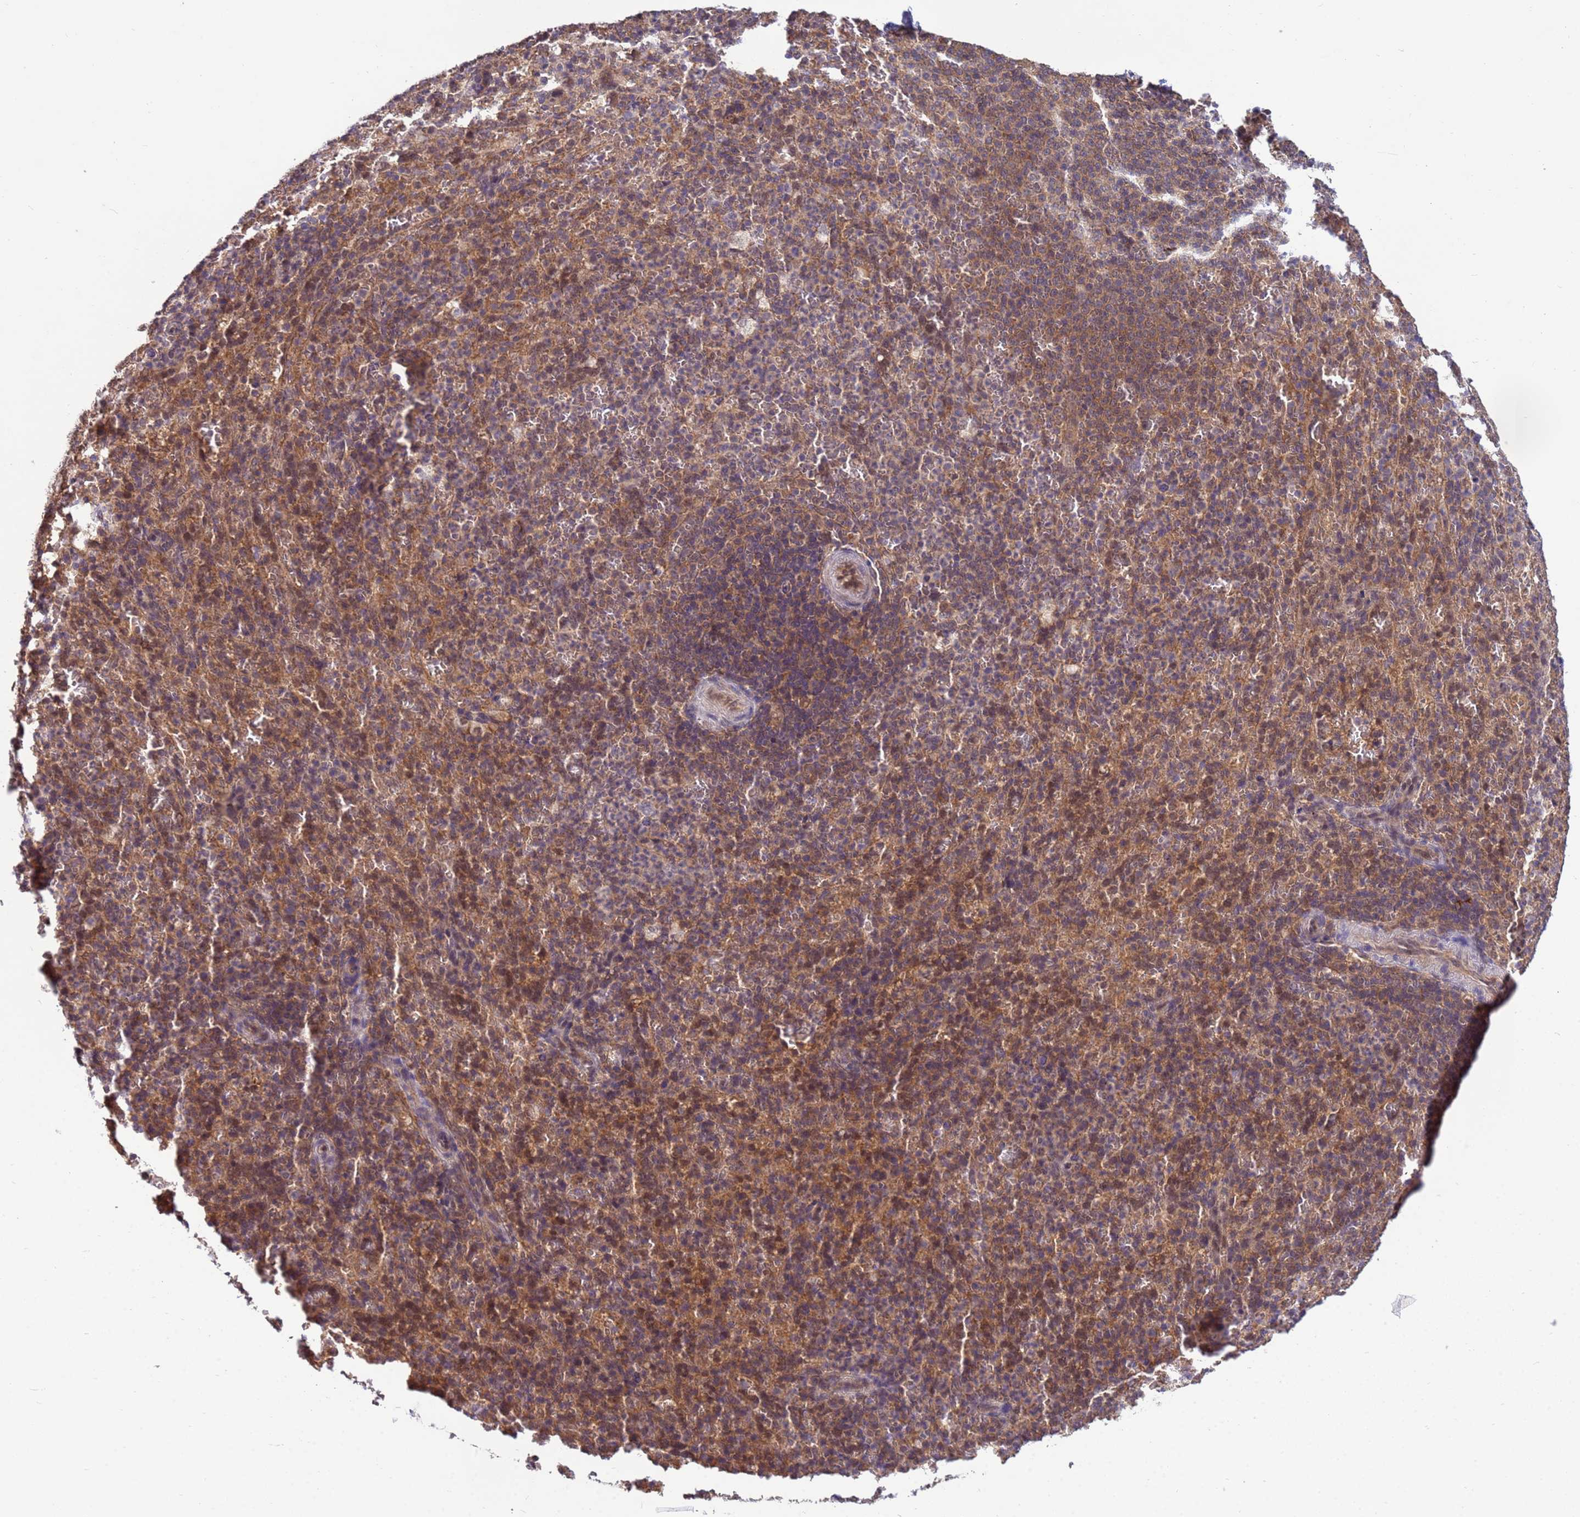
{"staining": {"intensity": "moderate", "quantity": "25%-75%", "location": "cytoplasmic/membranous,nuclear"}, "tissue": "spleen", "cell_type": "Cells in red pulp", "image_type": "normal", "snomed": [{"axis": "morphology", "description": "Normal tissue, NOS"}, {"axis": "topography", "description": "Spleen"}], "caption": "DAB (3,3'-diaminobenzidine) immunohistochemical staining of normal human spleen shows moderate cytoplasmic/membranous,nuclear protein expression in about 25%-75% of cells in red pulp.", "gene": "NPEPPS", "patient": {"sex": "female", "age": 21}}